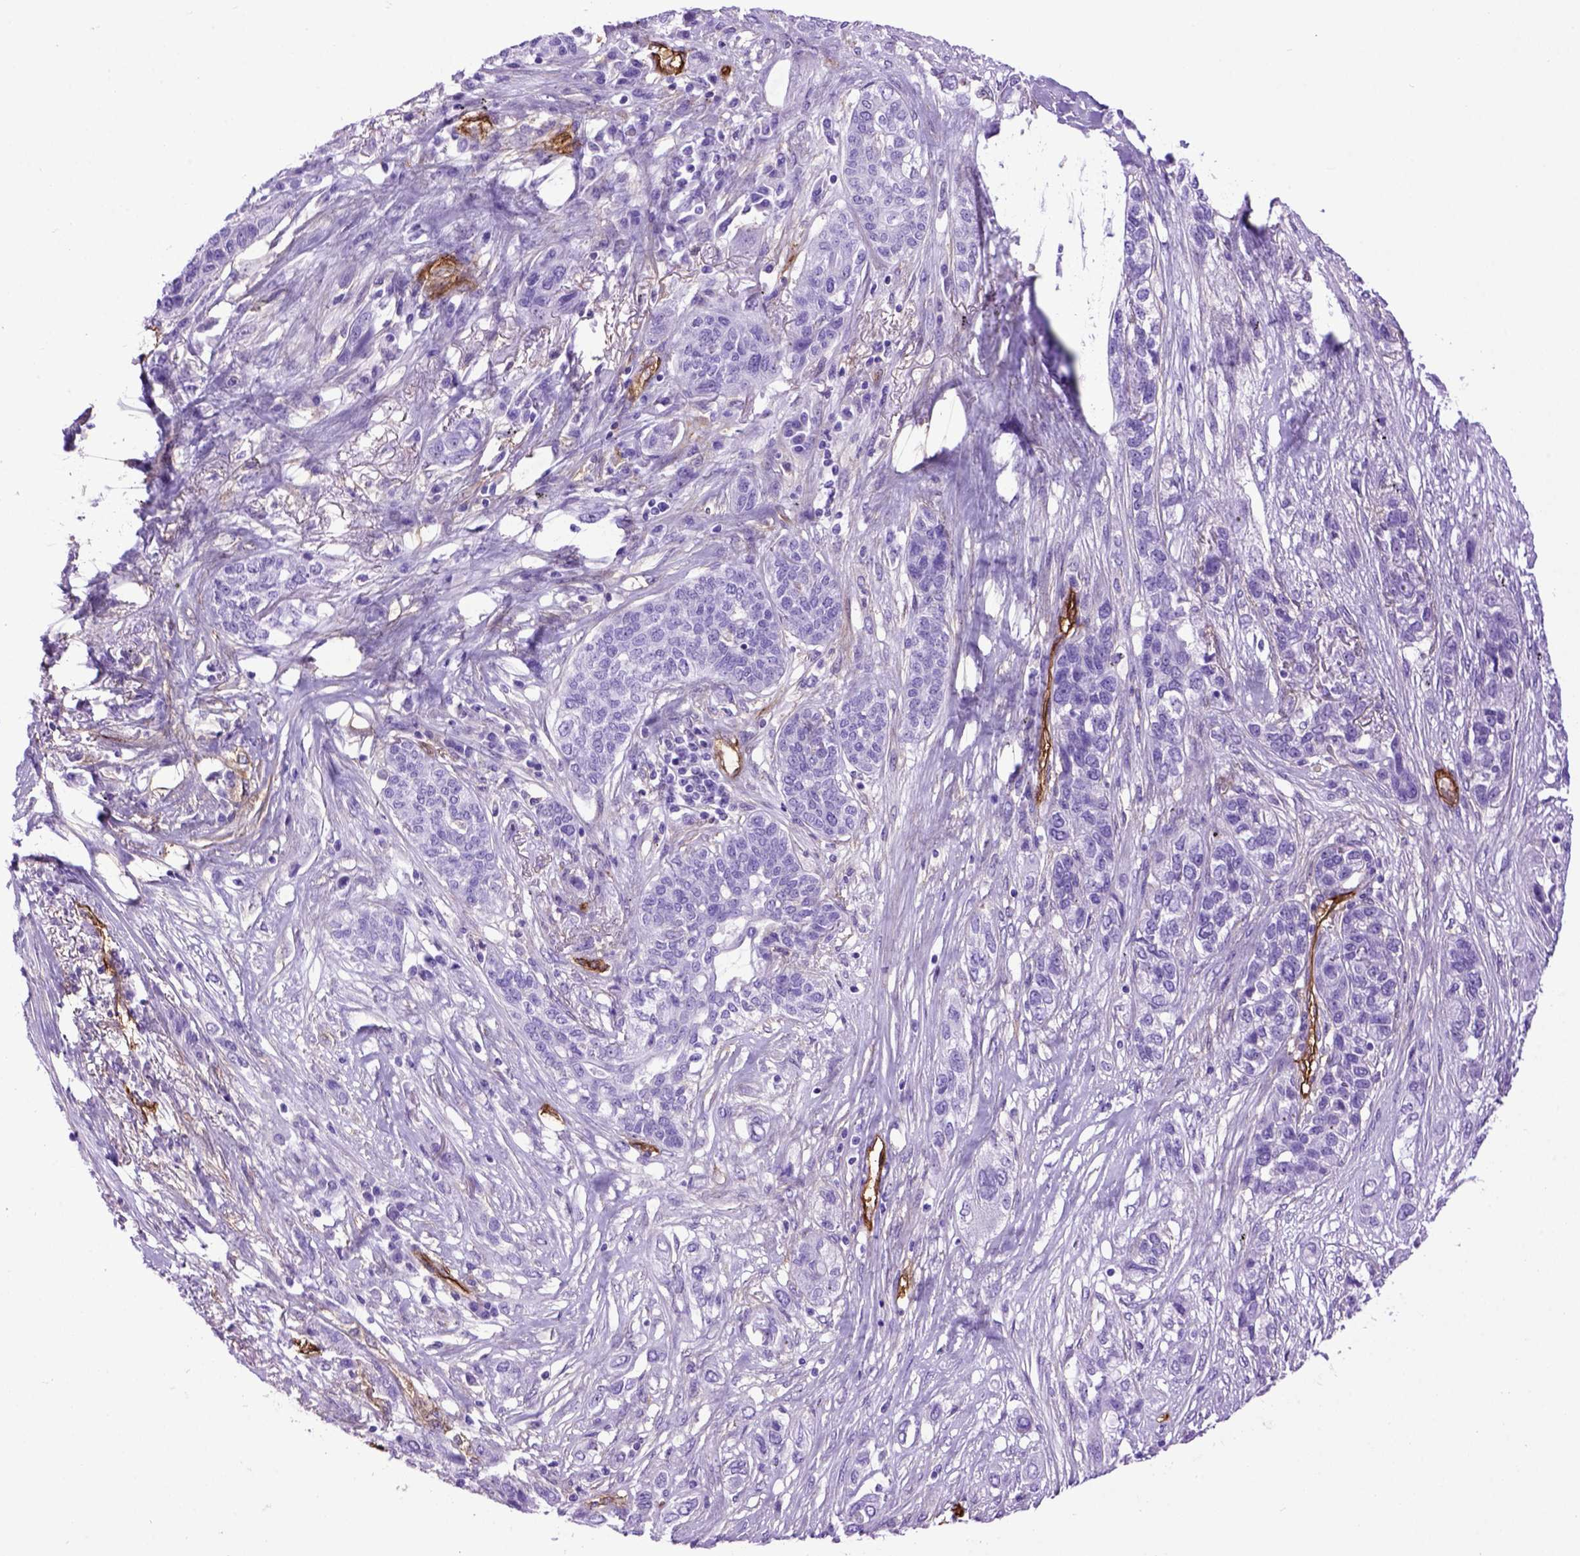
{"staining": {"intensity": "negative", "quantity": "none", "location": "none"}, "tissue": "lung cancer", "cell_type": "Tumor cells", "image_type": "cancer", "snomed": [{"axis": "morphology", "description": "Squamous cell carcinoma, NOS"}, {"axis": "topography", "description": "Lung"}], "caption": "High power microscopy image of an immunohistochemistry (IHC) image of lung cancer (squamous cell carcinoma), revealing no significant positivity in tumor cells.", "gene": "ENG", "patient": {"sex": "female", "age": 70}}